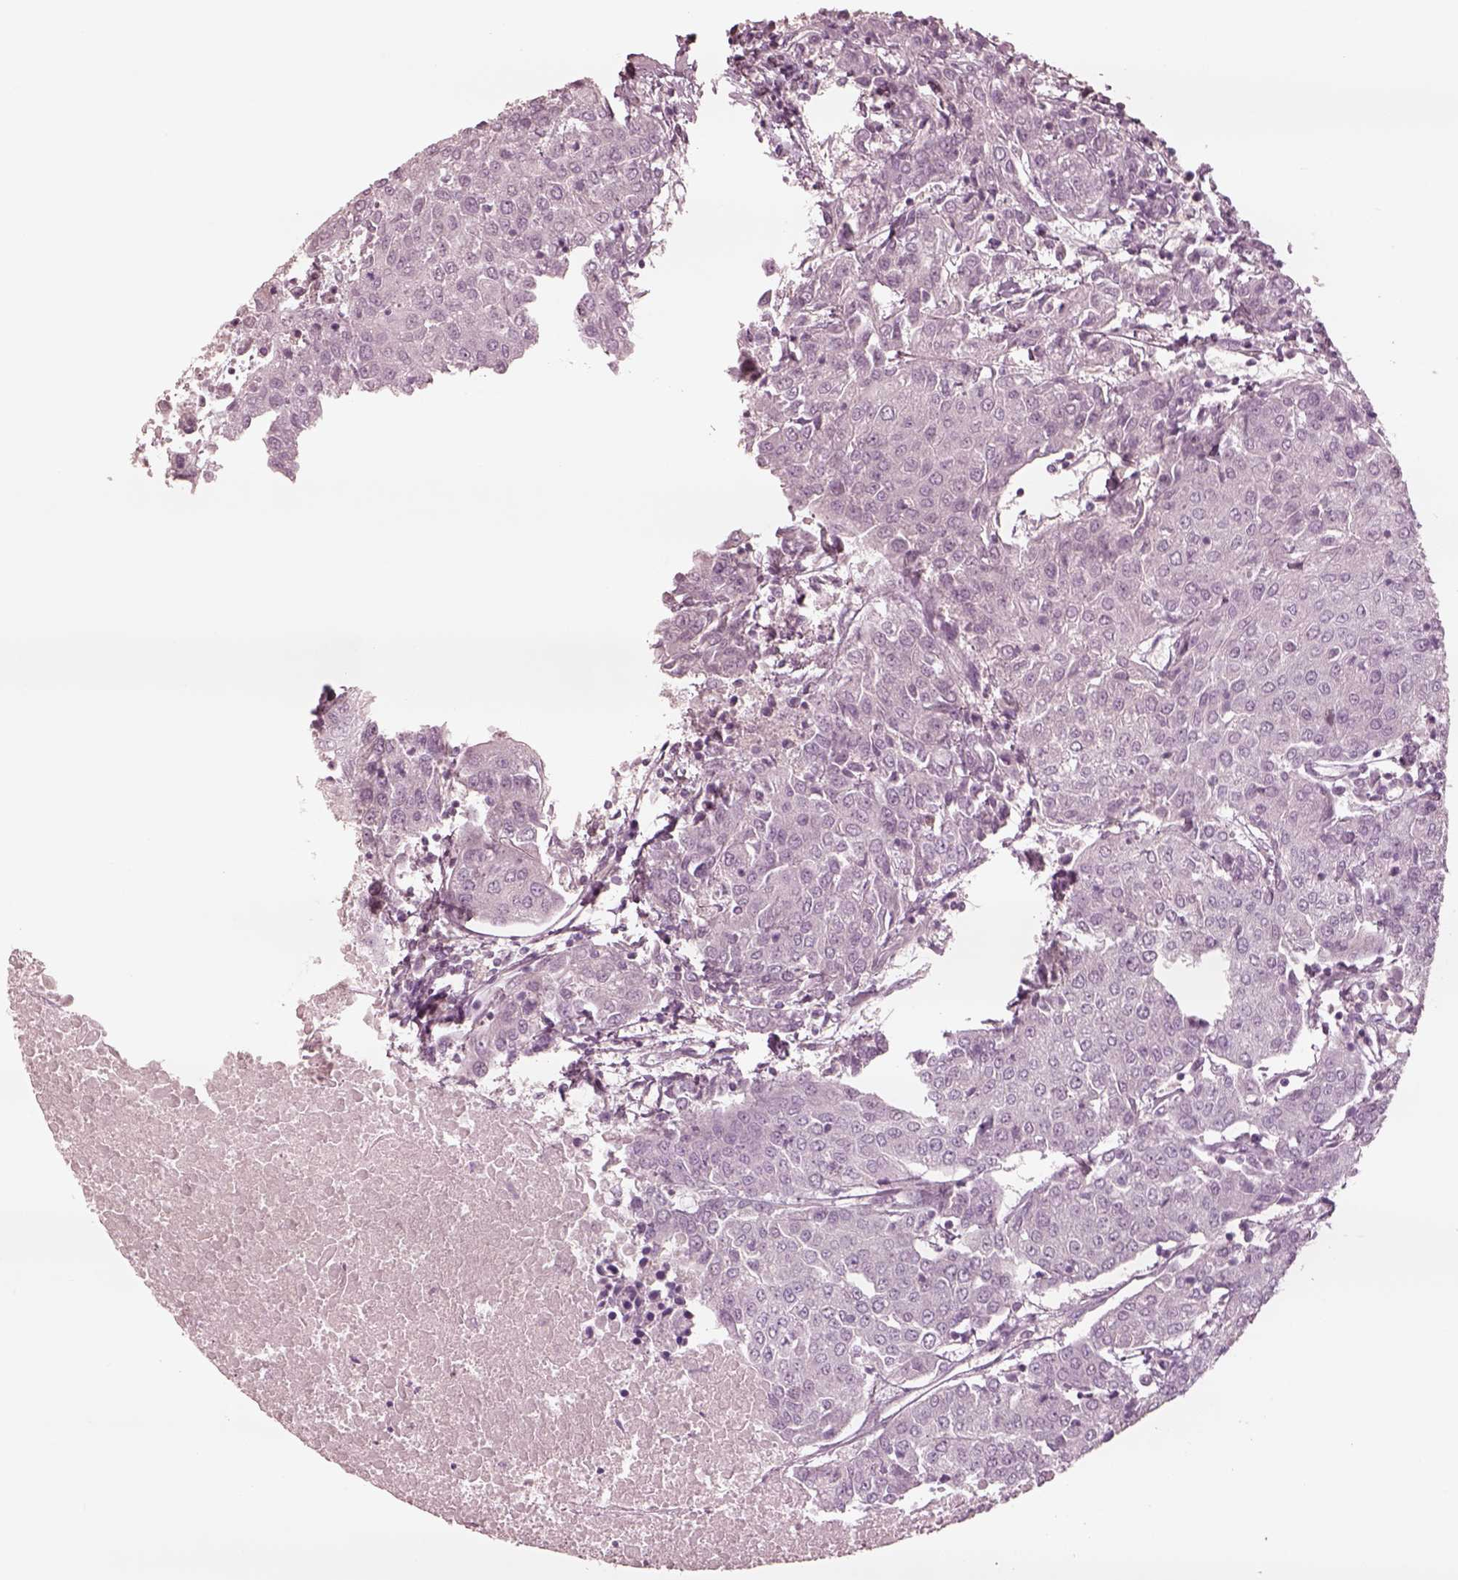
{"staining": {"intensity": "negative", "quantity": "none", "location": "none"}, "tissue": "urothelial cancer", "cell_type": "Tumor cells", "image_type": "cancer", "snomed": [{"axis": "morphology", "description": "Urothelial carcinoma, High grade"}, {"axis": "topography", "description": "Urinary bladder"}], "caption": "High power microscopy photomicrograph of an immunohistochemistry (IHC) photomicrograph of urothelial cancer, revealing no significant positivity in tumor cells.", "gene": "DNAAF9", "patient": {"sex": "female", "age": 85}}